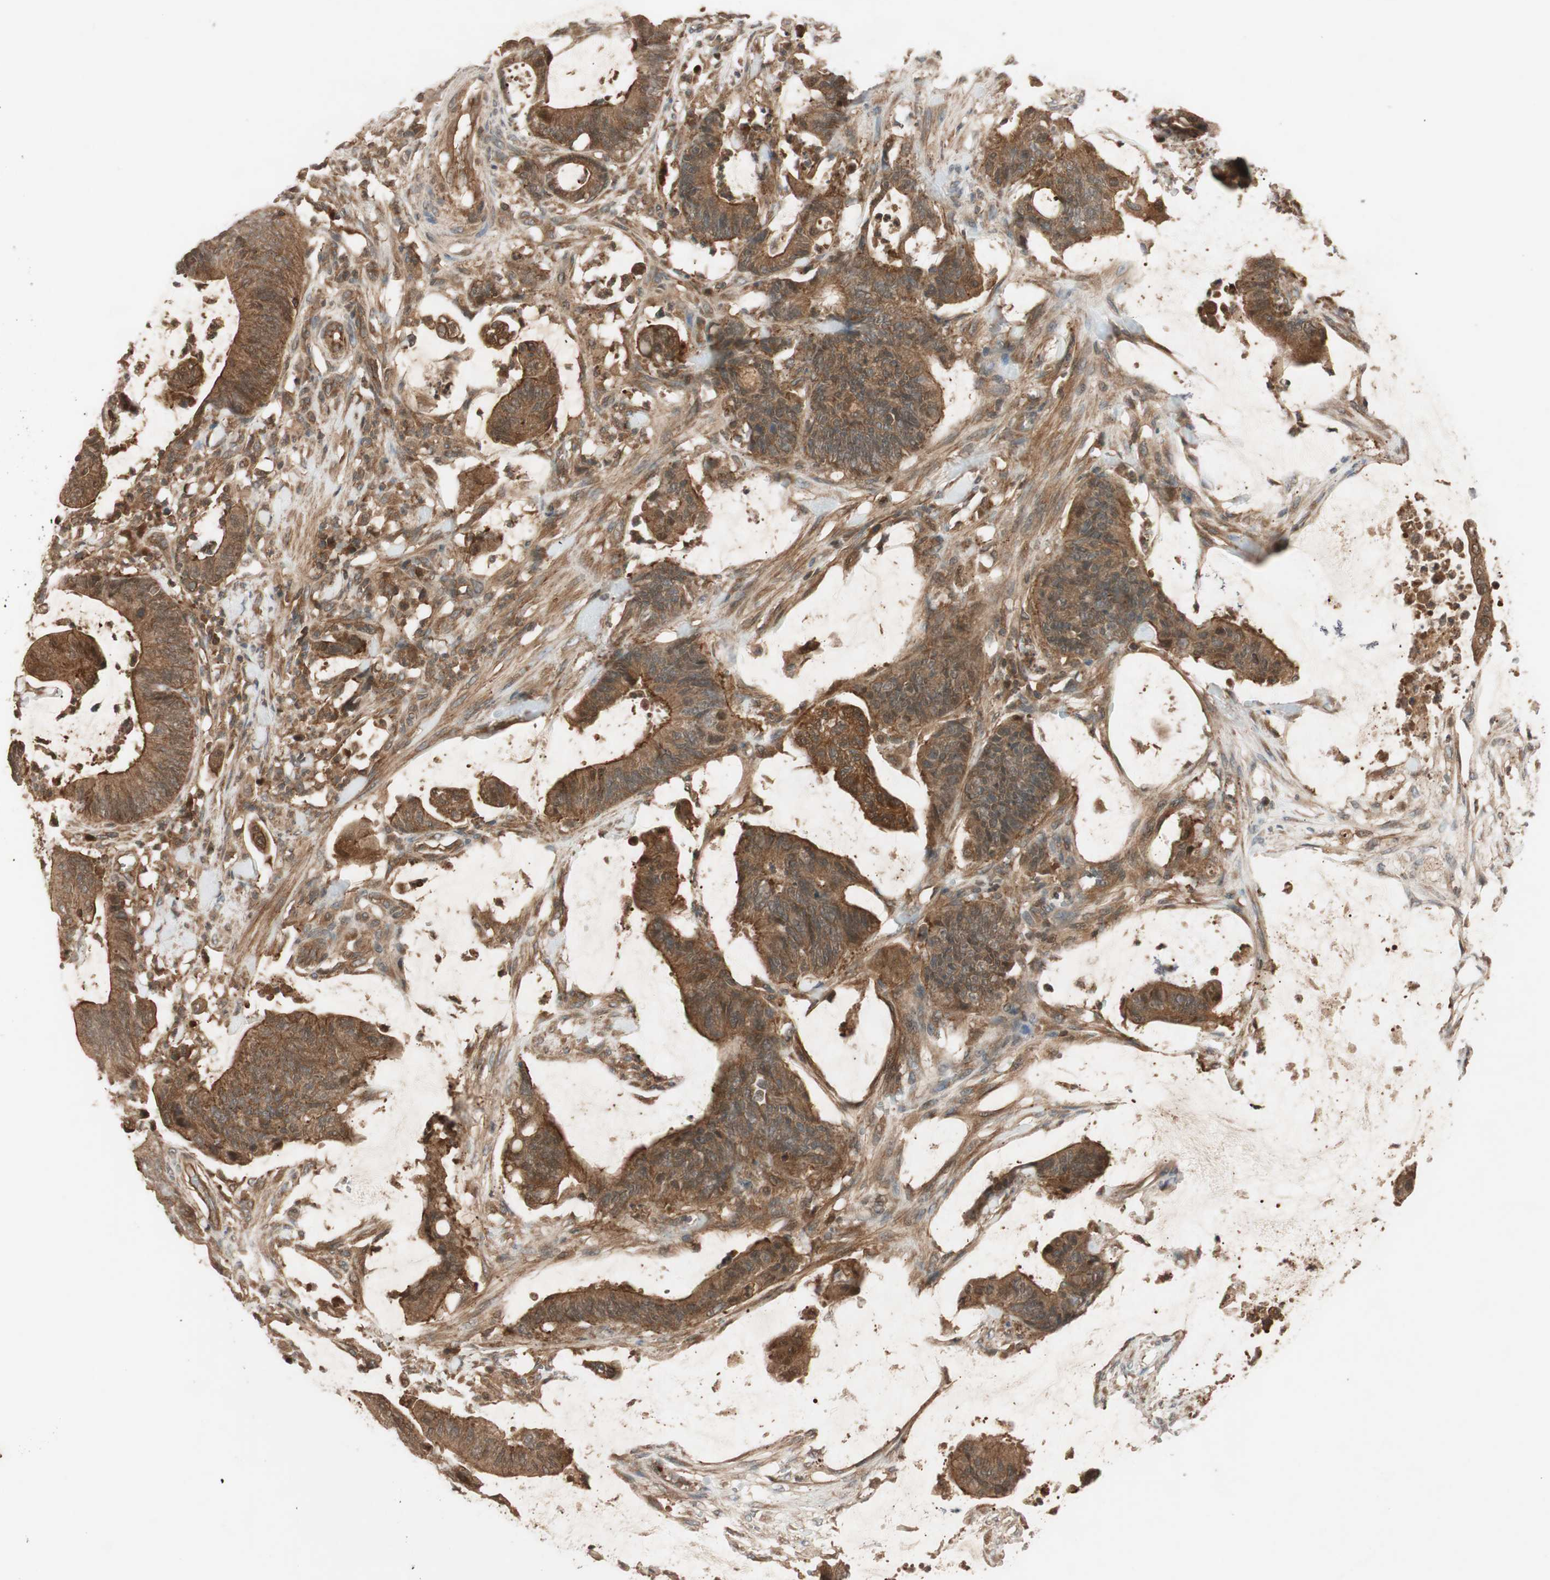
{"staining": {"intensity": "strong", "quantity": ">75%", "location": "cytoplasmic/membranous"}, "tissue": "colorectal cancer", "cell_type": "Tumor cells", "image_type": "cancer", "snomed": [{"axis": "morphology", "description": "Adenocarcinoma, NOS"}, {"axis": "topography", "description": "Rectum"}], "caption": "Tumor cells show strong cytoplasmic/membranous expression in approximately >75% of cells in colorectal cancer (adenocarcinoma).", "gene": "EPHA8", "patient": {"sex": "female", "age": 66}}